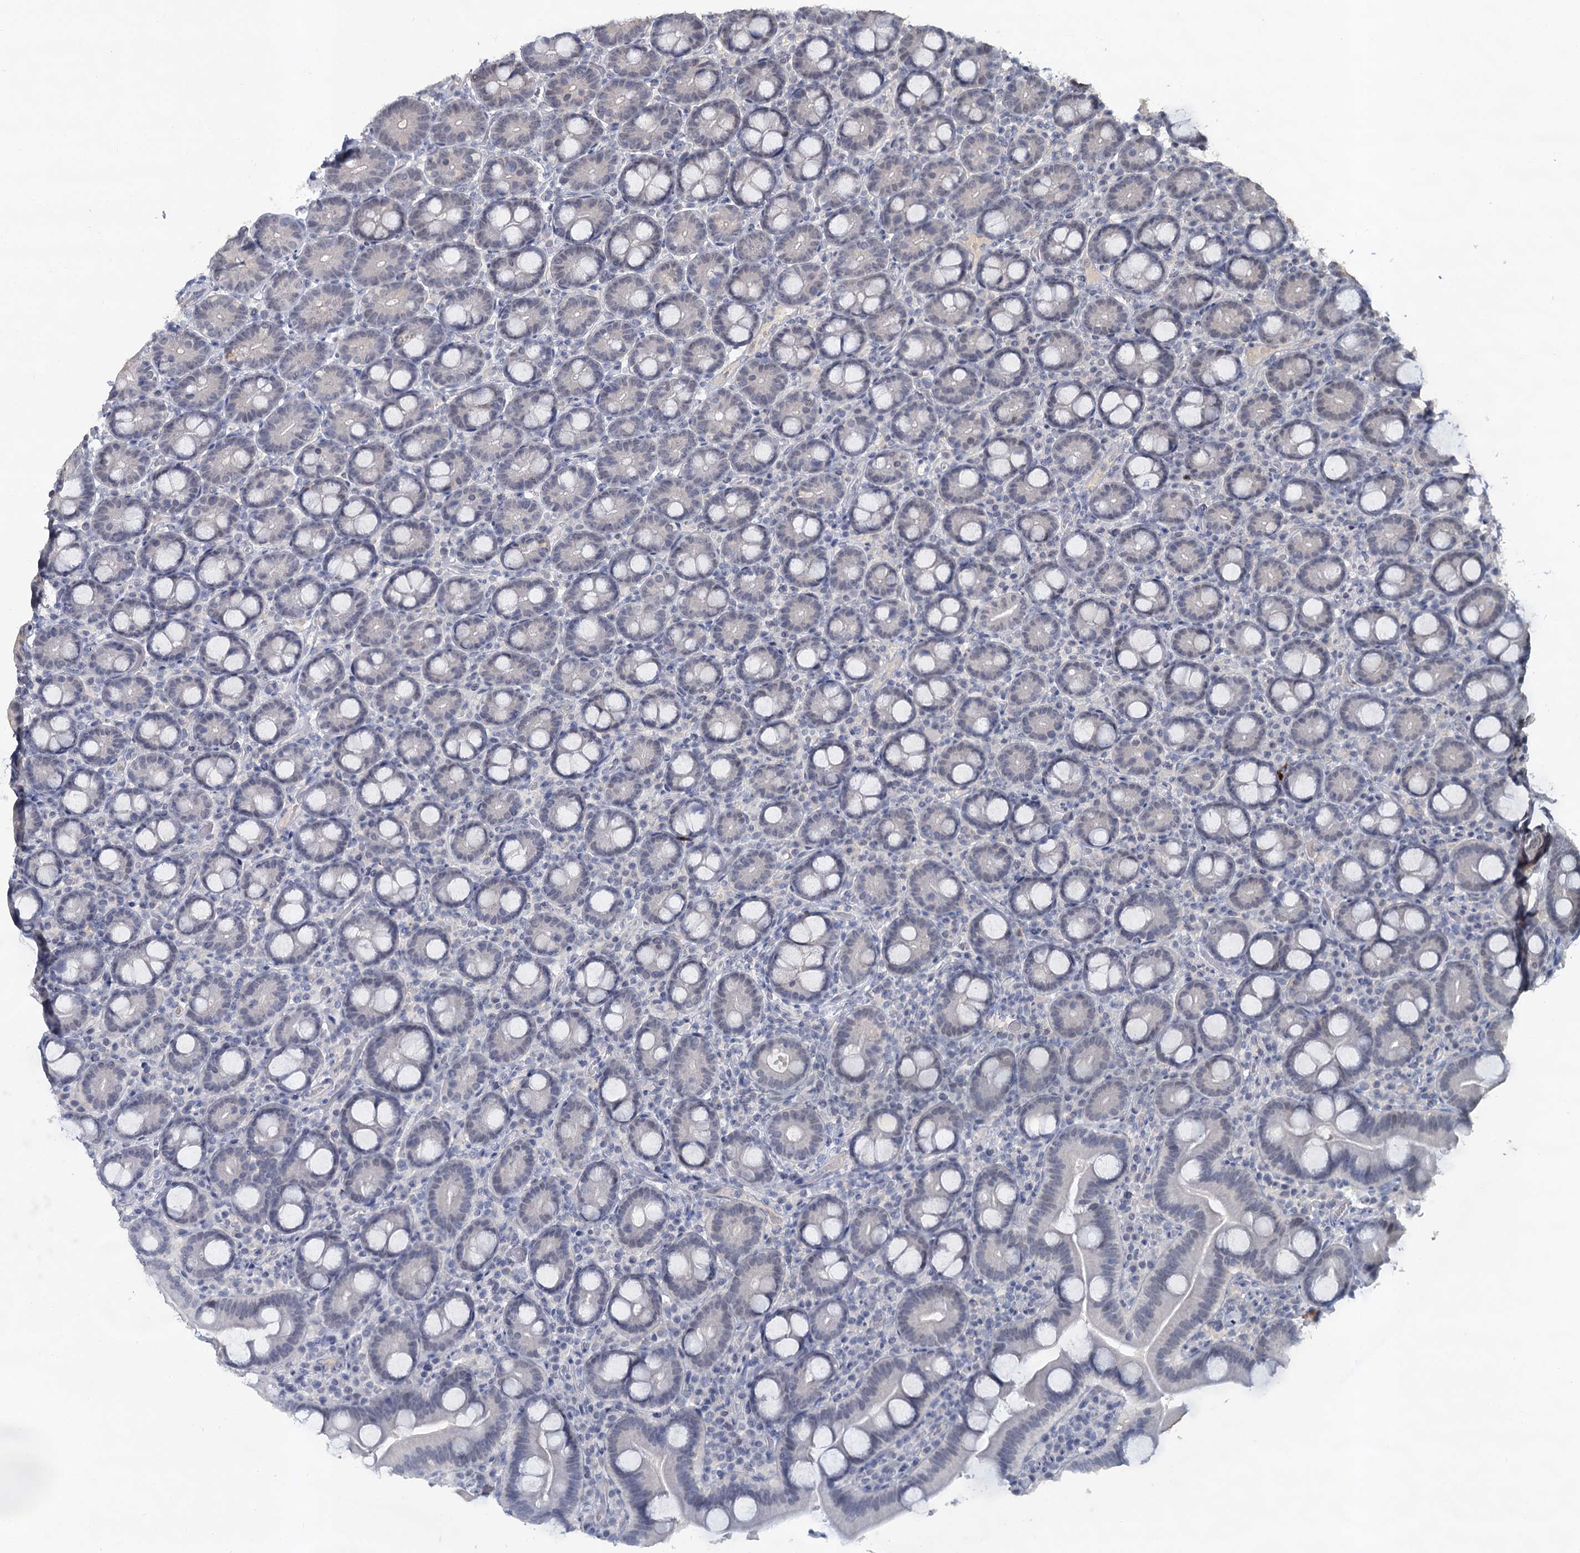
{"staining": {"intensity": "negative", "quantity": "none", "location": "none"}, "tissue": "duodenum", "cell_type": "Glandular cells", "image_type": "normal", "snomed": [{"axis": "morphology", "description": "Normal tissue, NOS"}, {"axis": "topography", "description": "Duodenum"}], "caption": "Immunohistochemistry image of normal duodenum: duodenum stained with DAB shows no significant protein expression in glandular cells.", "gene": "MUCL1", "patient": {"sex": "male", "age": 55}}